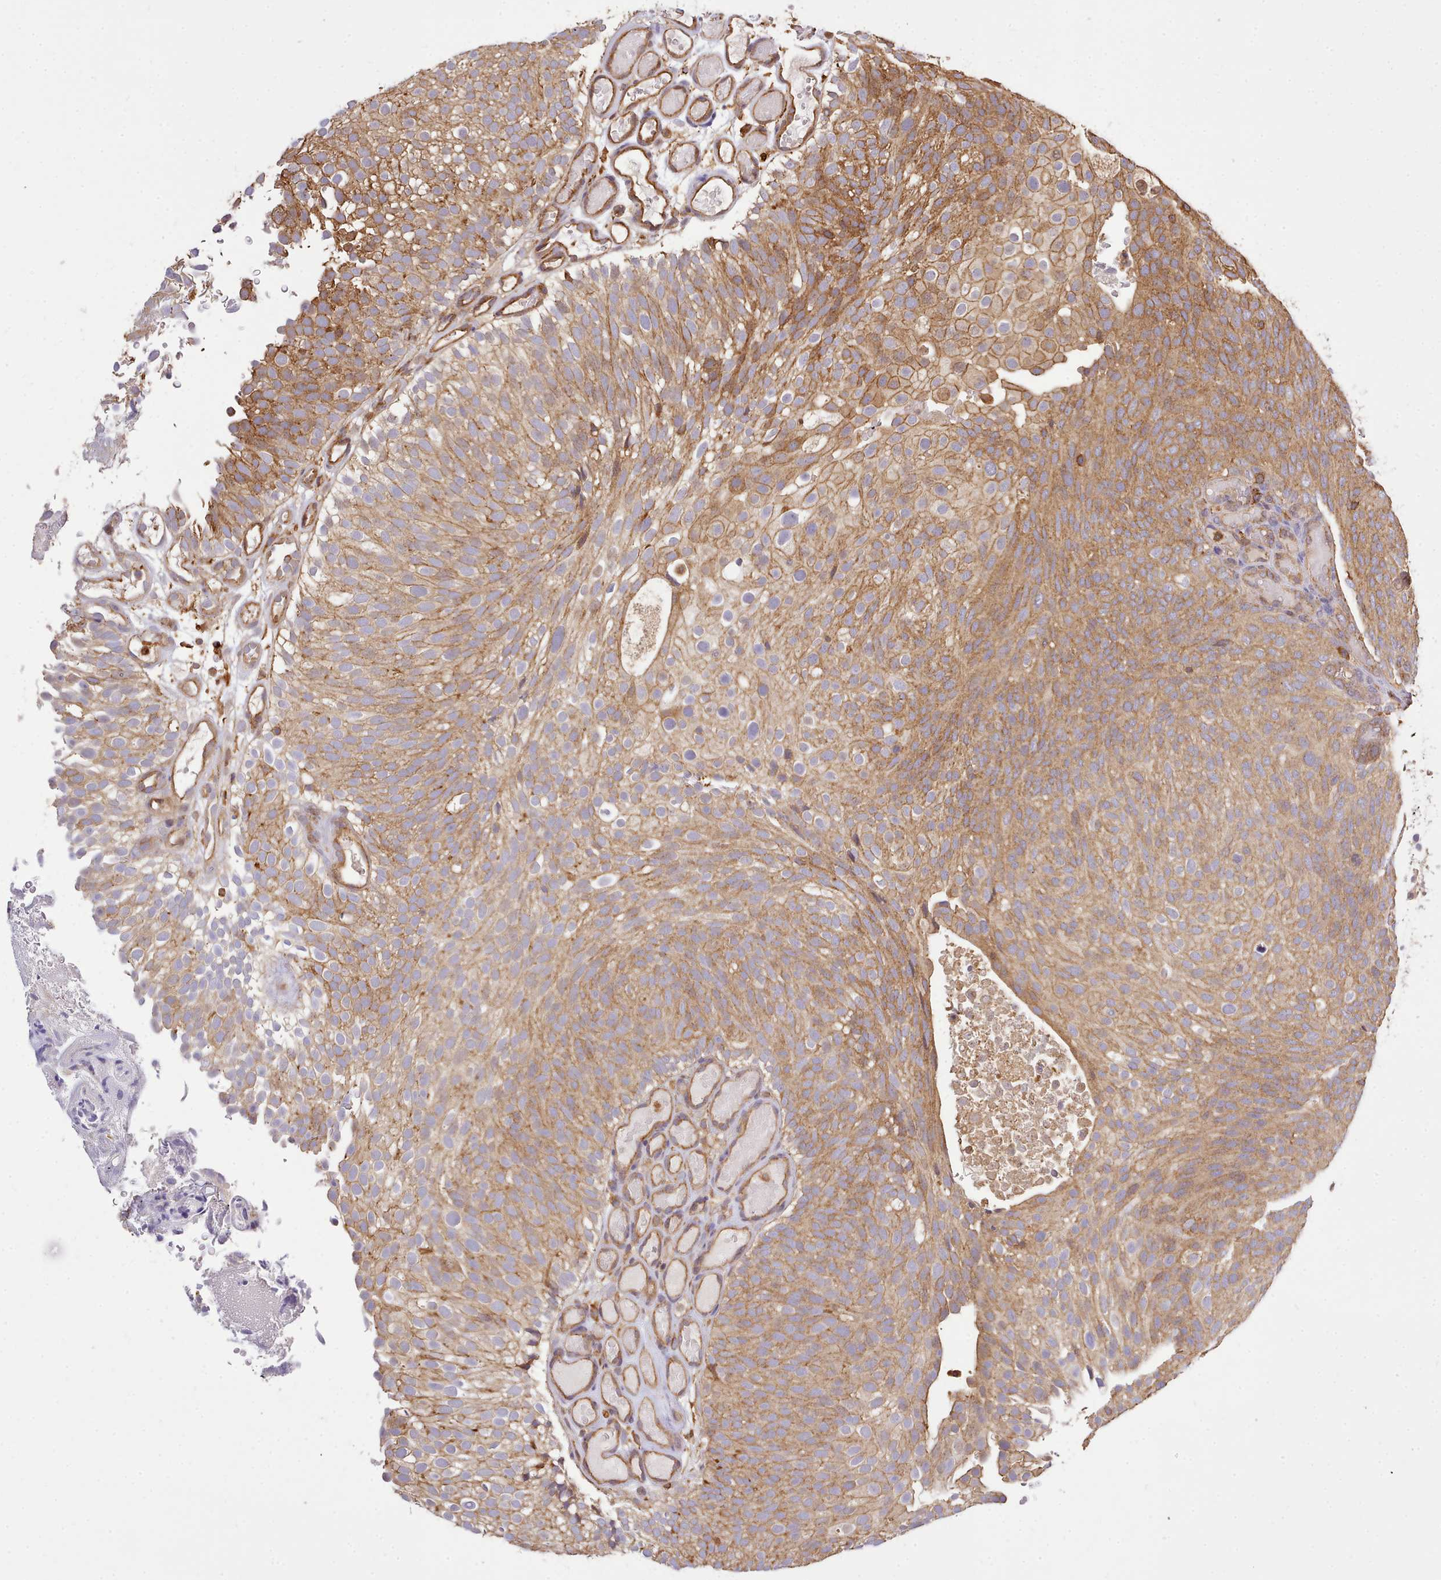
{"staining": {"intensity": "moderate", "quantity": ">75%", "location": "cytoplasmic/membranous"}, "tissue": "urothelial cancer", "cell_type": "Tumor cells", "image_type": "cancer", "snomed": [{"axis": "morphology", "description": "Urothelial carcinoma, Low grade"}, {"axis": "topography", "description": "Urinary bladder"}], "caption": "An image of low-grade urothelial carcinoma stained for a protein demonstrates moderate cytoplasmic/membranous brown staining in tumor cells. Immunohistochemistry stains the protein in brown and the nuclei are stained blue.", "gene": "CAPZA1", "patient": {"sex": "male", "age": 78}}